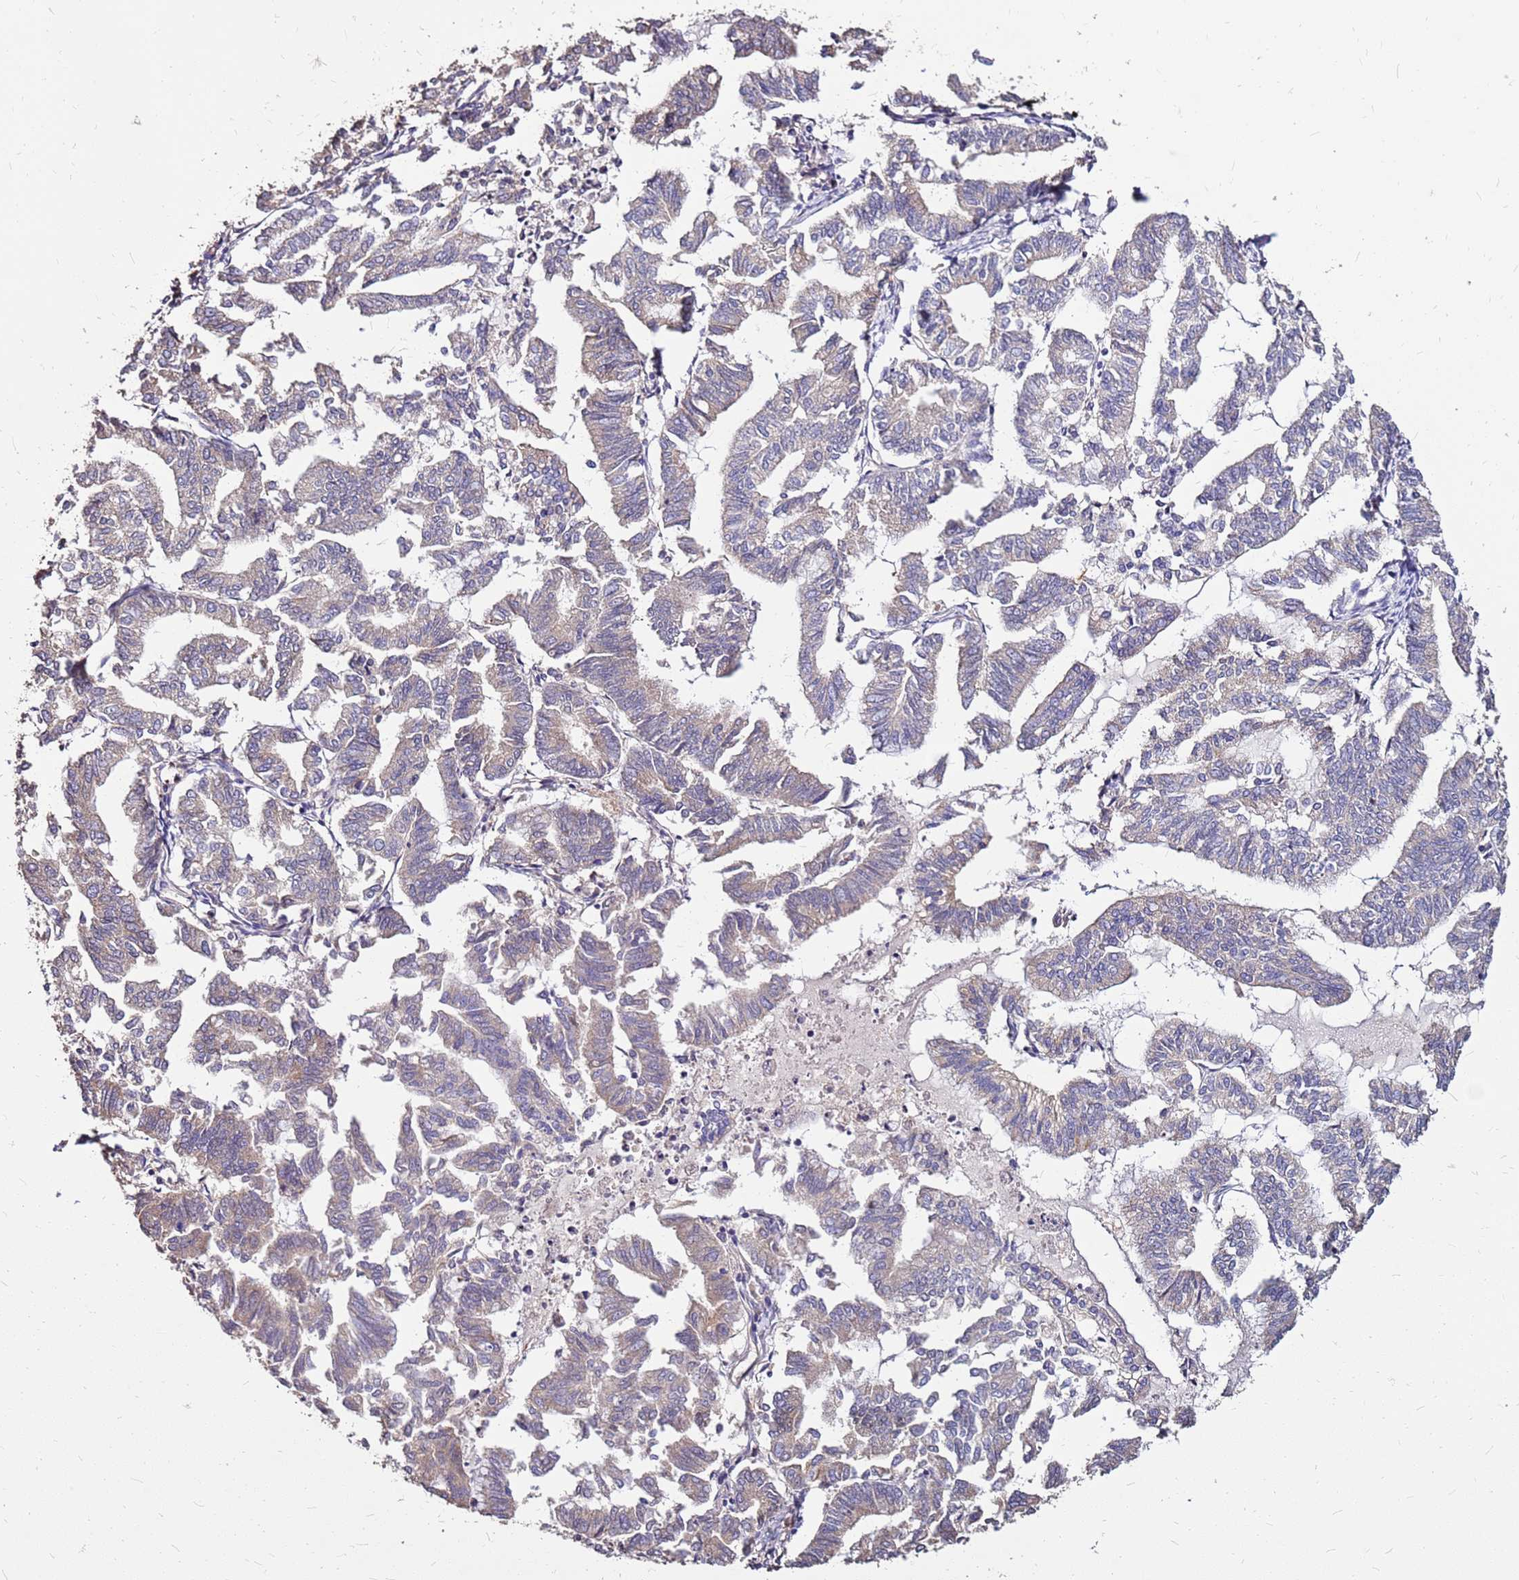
{"staining": {"intensity": "weak", "quantity": "25%-75%", "location": "cytoplasmic/membranous"}, "tissue": "endometrial cancer", "cell_type": "Tumor cells", "image_type": "cancer", "snomed": [{"axis": "morphology", "description": "Adenocarcinoma, NOS"}, {"axis": "topography", "description": "Endometrium"}], "caption": "A brown stain shows weak cytoplasmic/membranous expression of a protein in human endometrial cancer (adenocarcinoma) tumor cells.", "gene": "EXD3", "patient": {"sex": "female", "age": 79}}